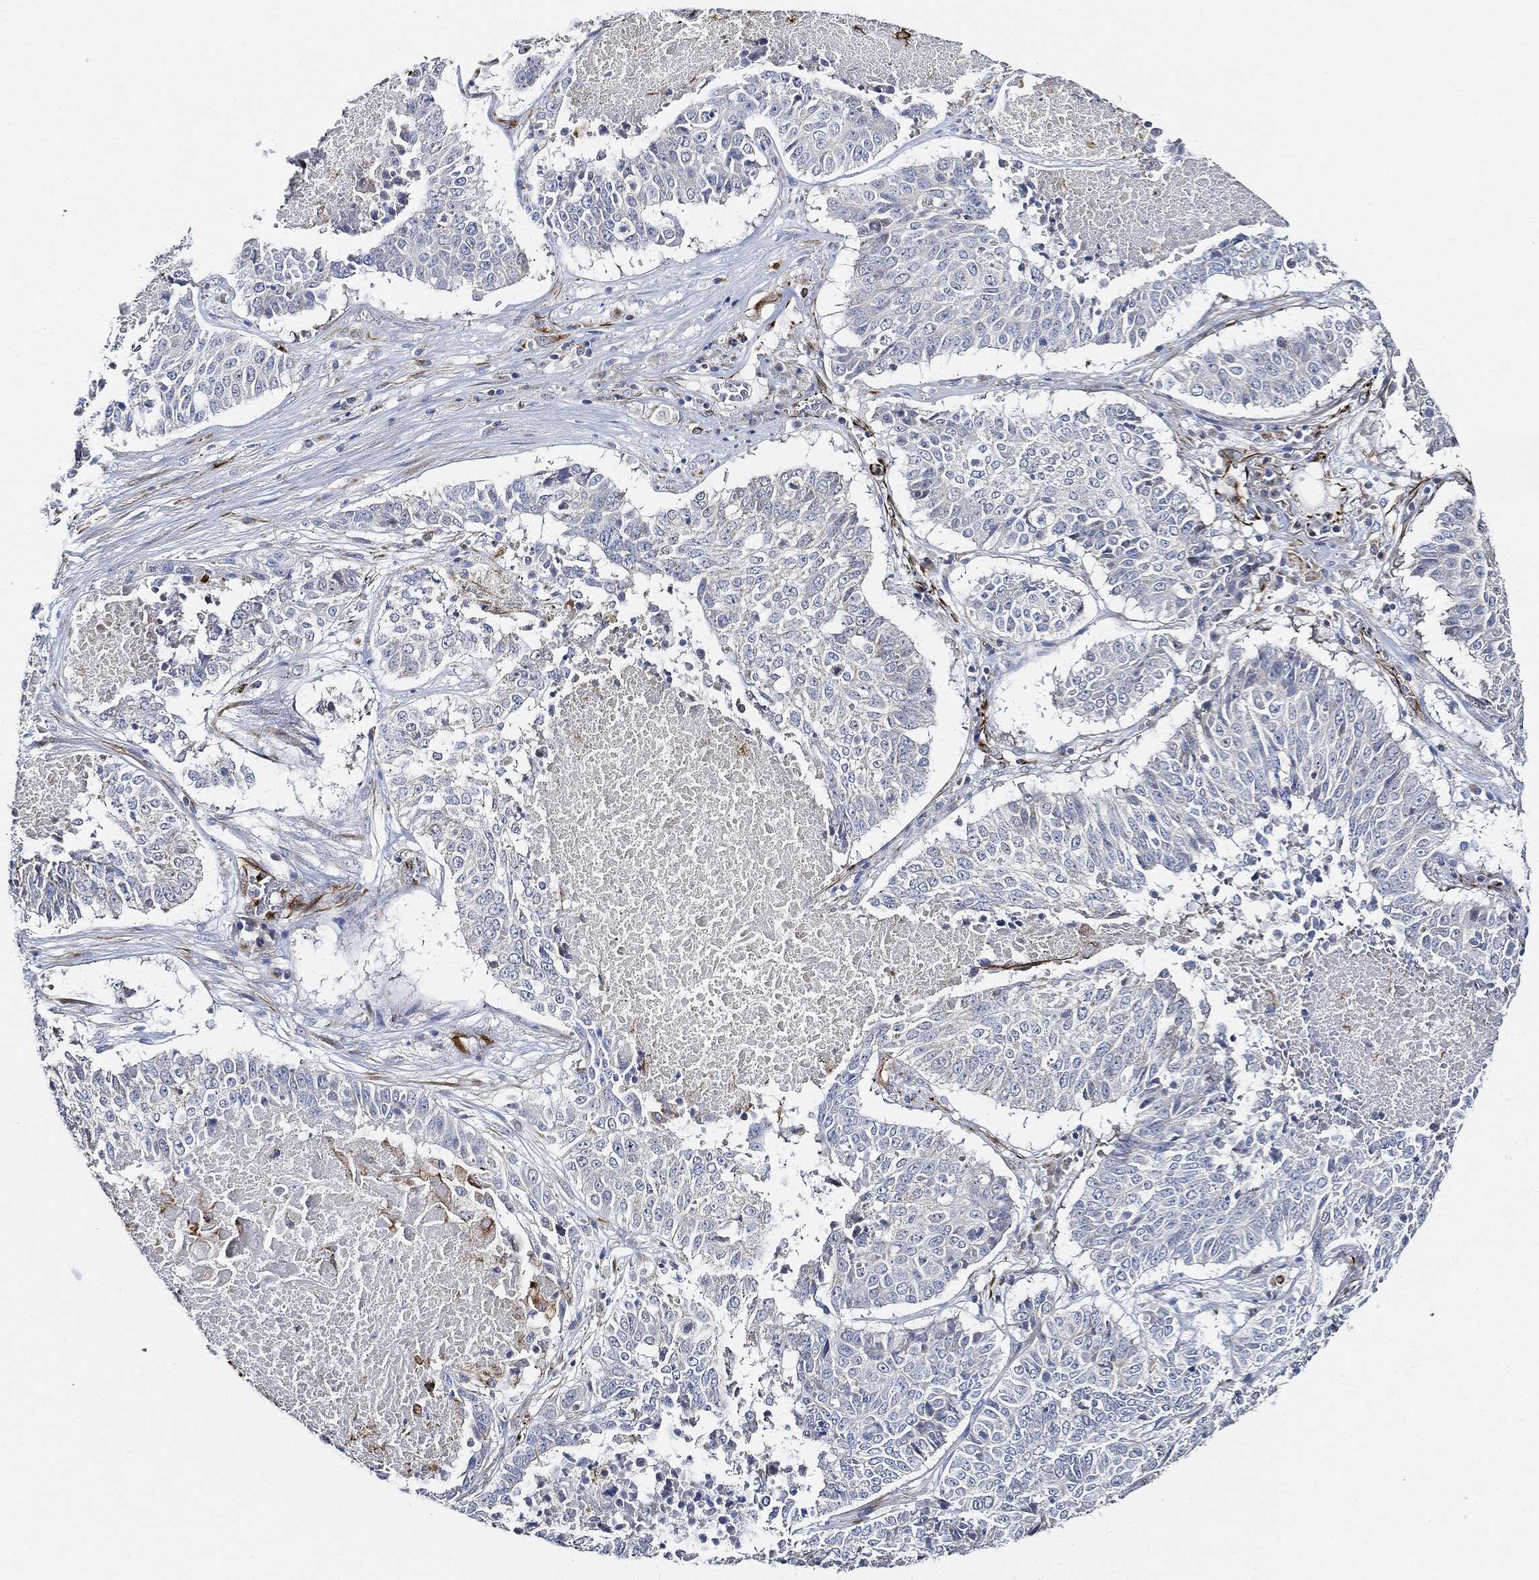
{"staining": {"intensity": "negative", "quantity": "none", "location": "none"}, "tissue": "lung cancer", "cell_type": "Tumor cells", "image_type": "cancer", "snomed": [{"axis": "morphology", "description": "Squamous cell carcinoma, NOS"}, {"axis": "topography", "description": "Lung"}], "caption": "Immunohistochemistry (IHC) micrograph of neoplastic tissue: squamous cell carcinoma (lung) stained with DAB (3,3'-diaminobenzidine) exhibits no significant protein expression in tumor cells.", "gene": "THSD1", "patient": {"sex": "male", "age": 64}}